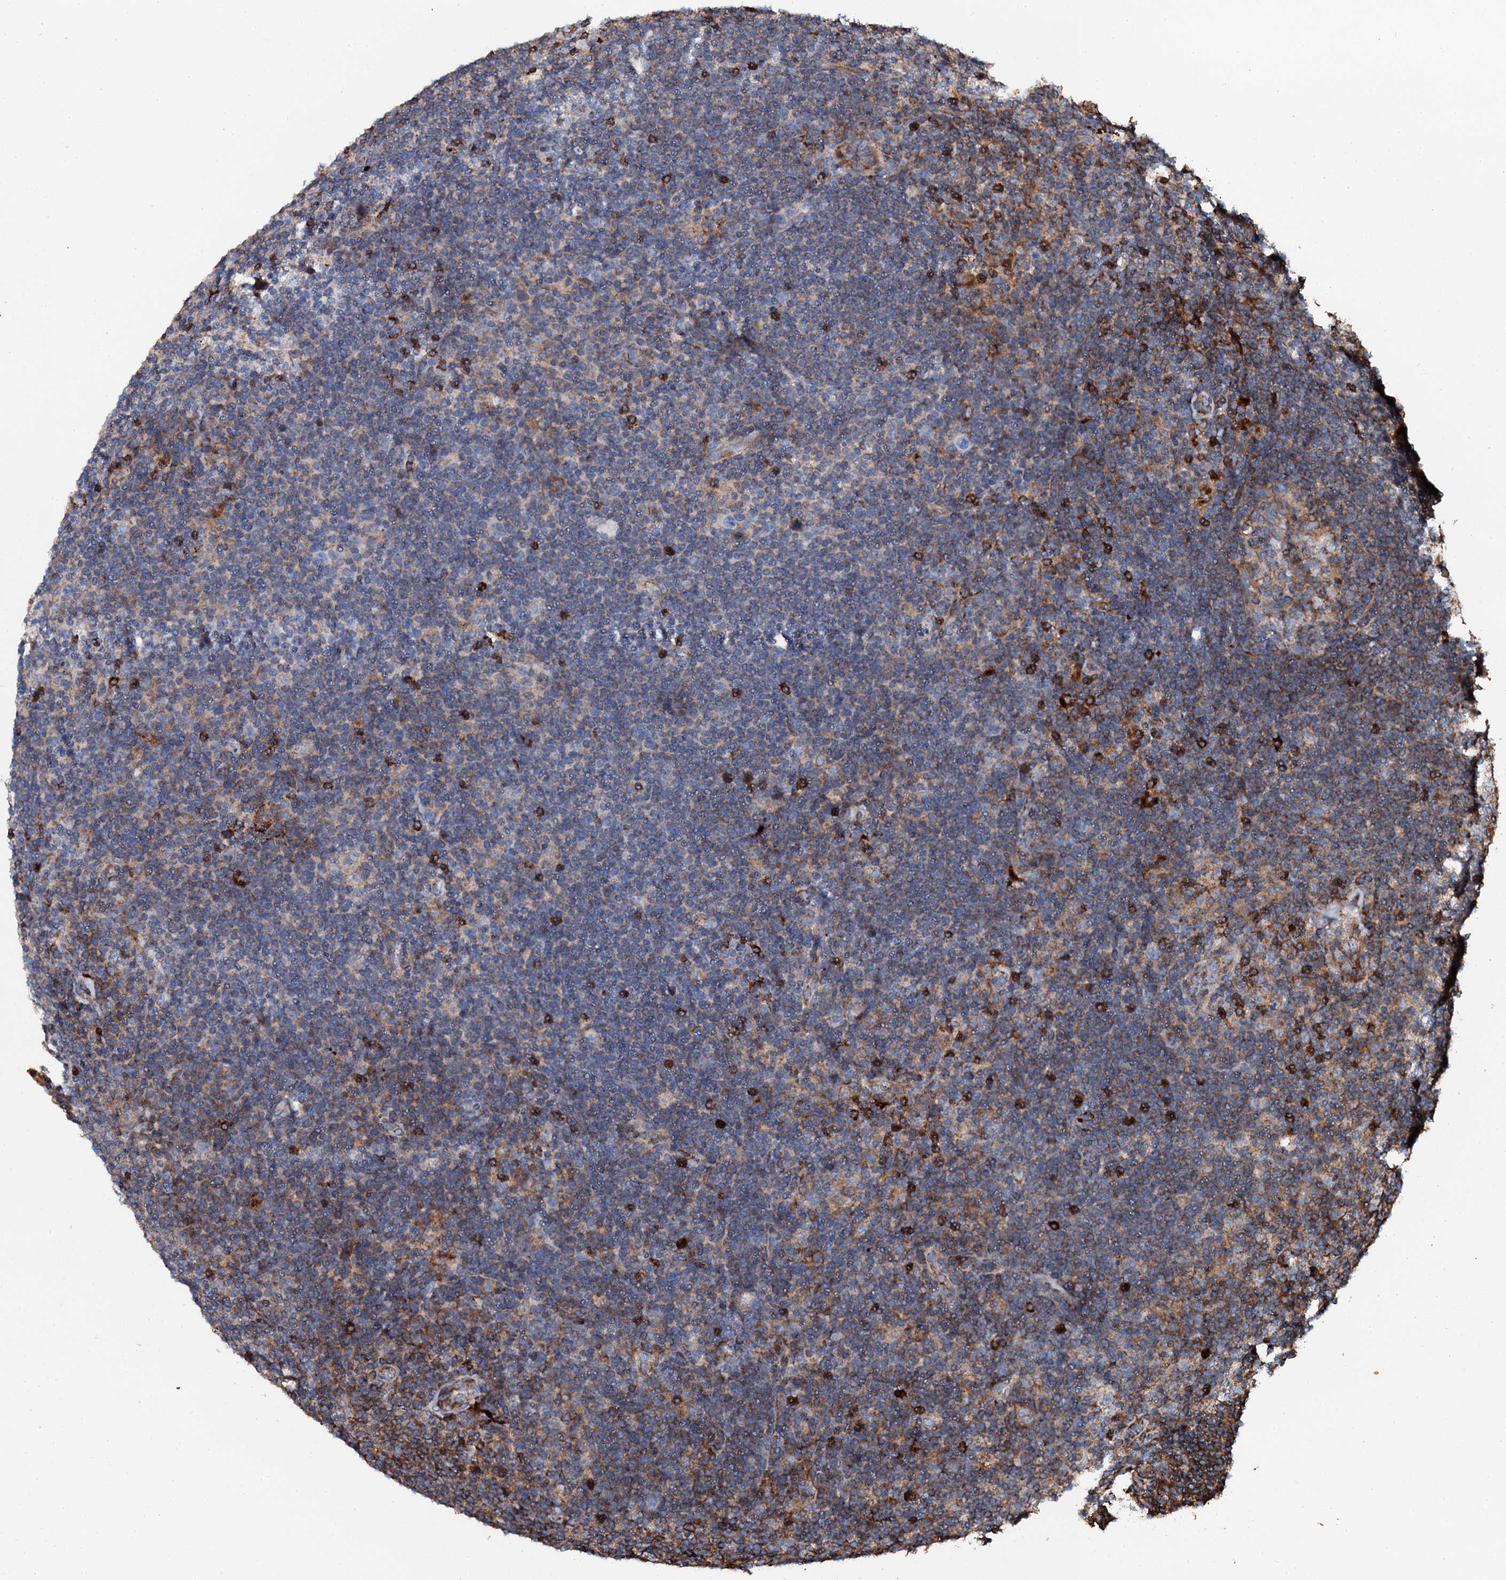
{"staining": {"intensity": "negative", "quantity": "none", "location": "none"}, "tissue": "lymphoma", "cell_type": "Tumor cells", "image_type": "cancer", "snomed": [{"axis": "morphology", "description": "Hodgkin's disease, NOS"}, {"axis": "topography", "description": "Lymph node"}], "caption": "The micrograph shows no staining of tumor cells in Hodgkin's disease. Nuclei are stained in blue.", "gene": "INTS10", "patient": {"sex": "female", "age": 57}}